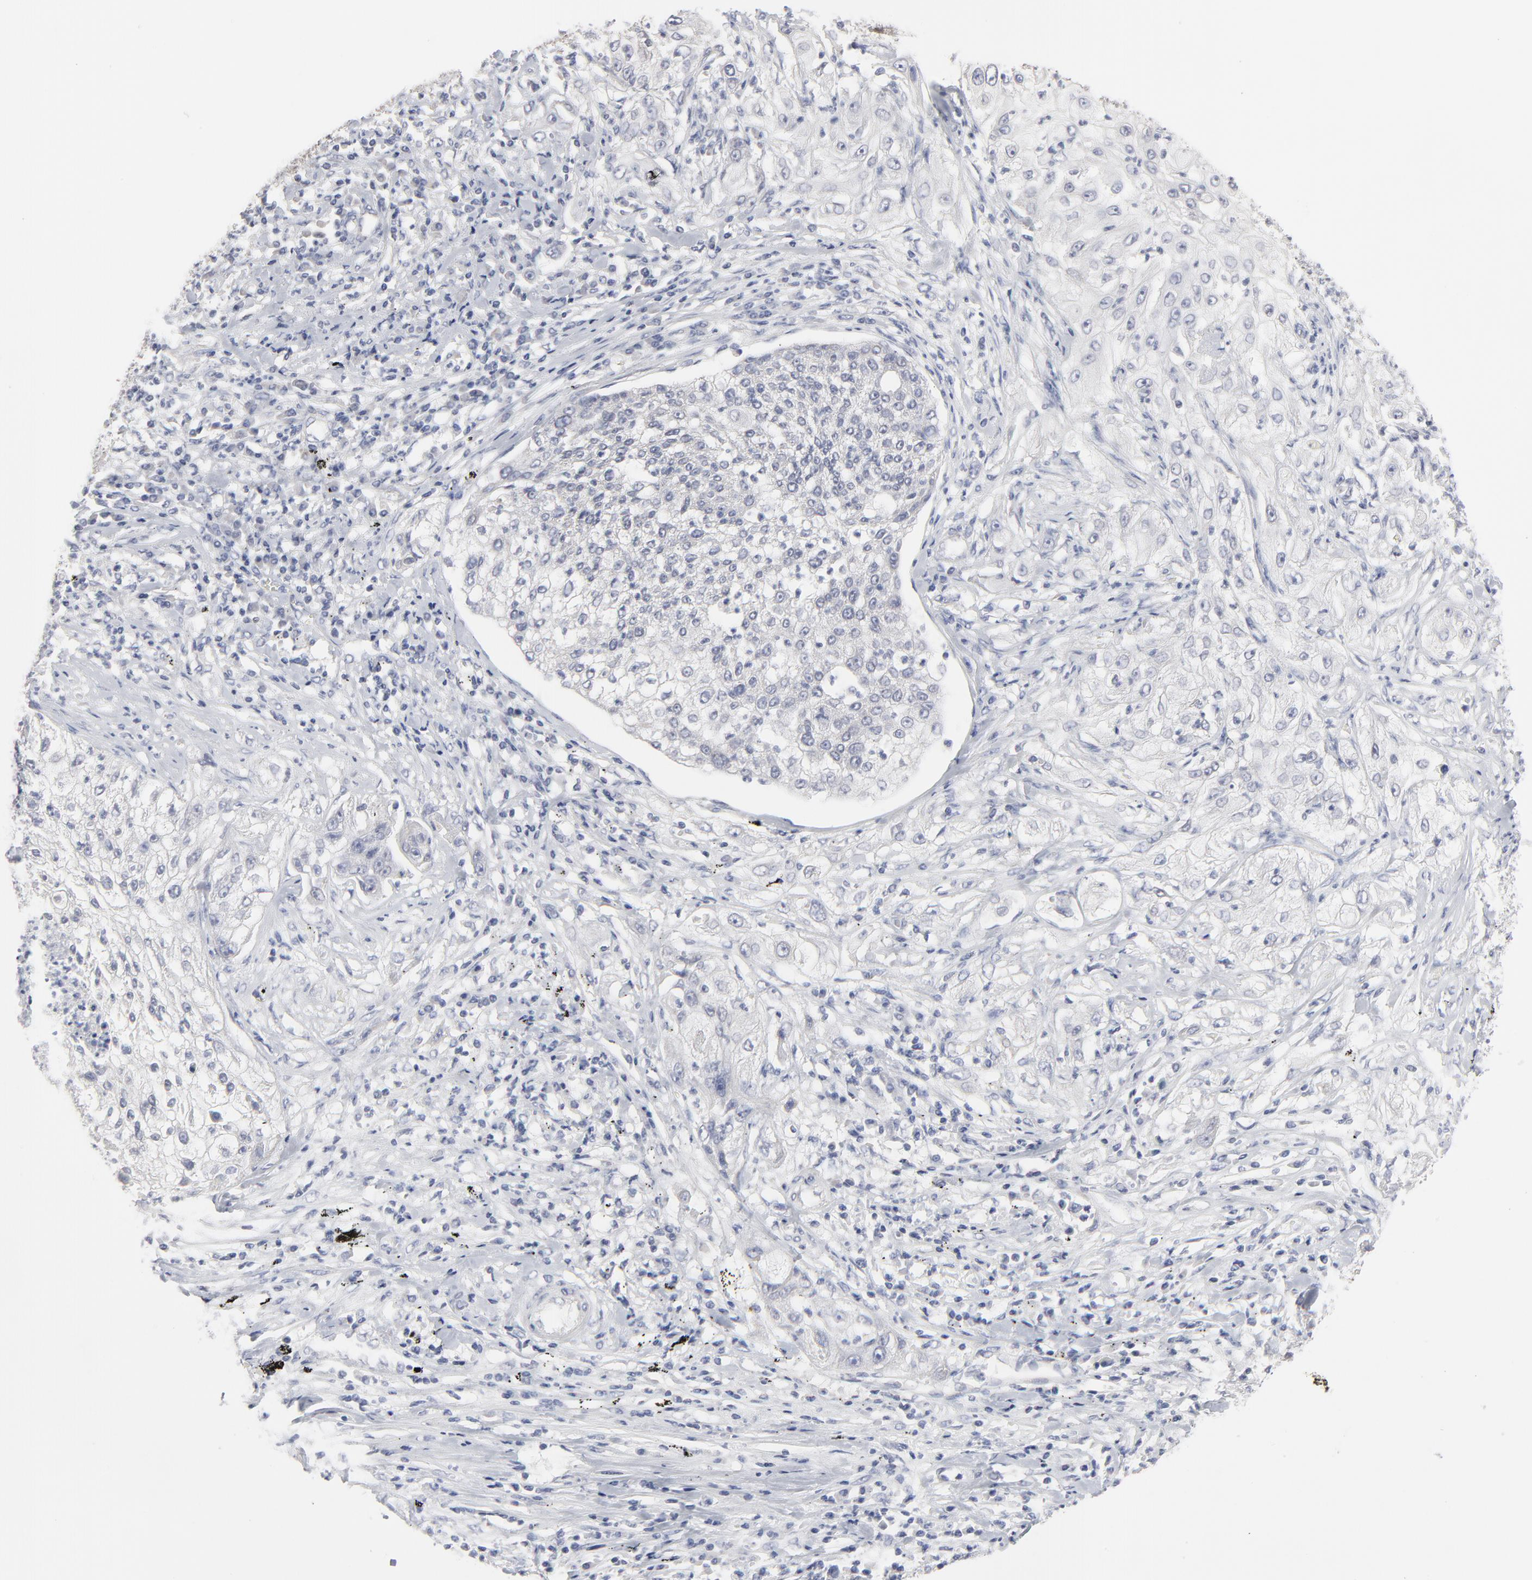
{"staining": {"intensity": "moderate", "quantity": "25%-75%", "location": "cytoplasmic/membranous,nuclear"}, "tissue": "lung cancer", "cell_type": "Tumor cells", "image_type": "cancer", "snomed": [{"axis": "morphology", "description": "Inflammation, NOS"}, {"axis": "morphology", "description": "Squamous cell carcinoma, NOS"}, {"axis": "topography", "description": "Lymph node"}, {"axis": "topography", "description": "Soft tissue"}, {"axis": "topography", "description": "Lung"}], "caption": "Protein staining demonstrates moderate cytoplasmic/membranous and nuclear positivity in approximately 25%-75% of tumor cells in lung cancer.", "gene": "SYNE2", "patient": {"sex": "male", "age": 66}}